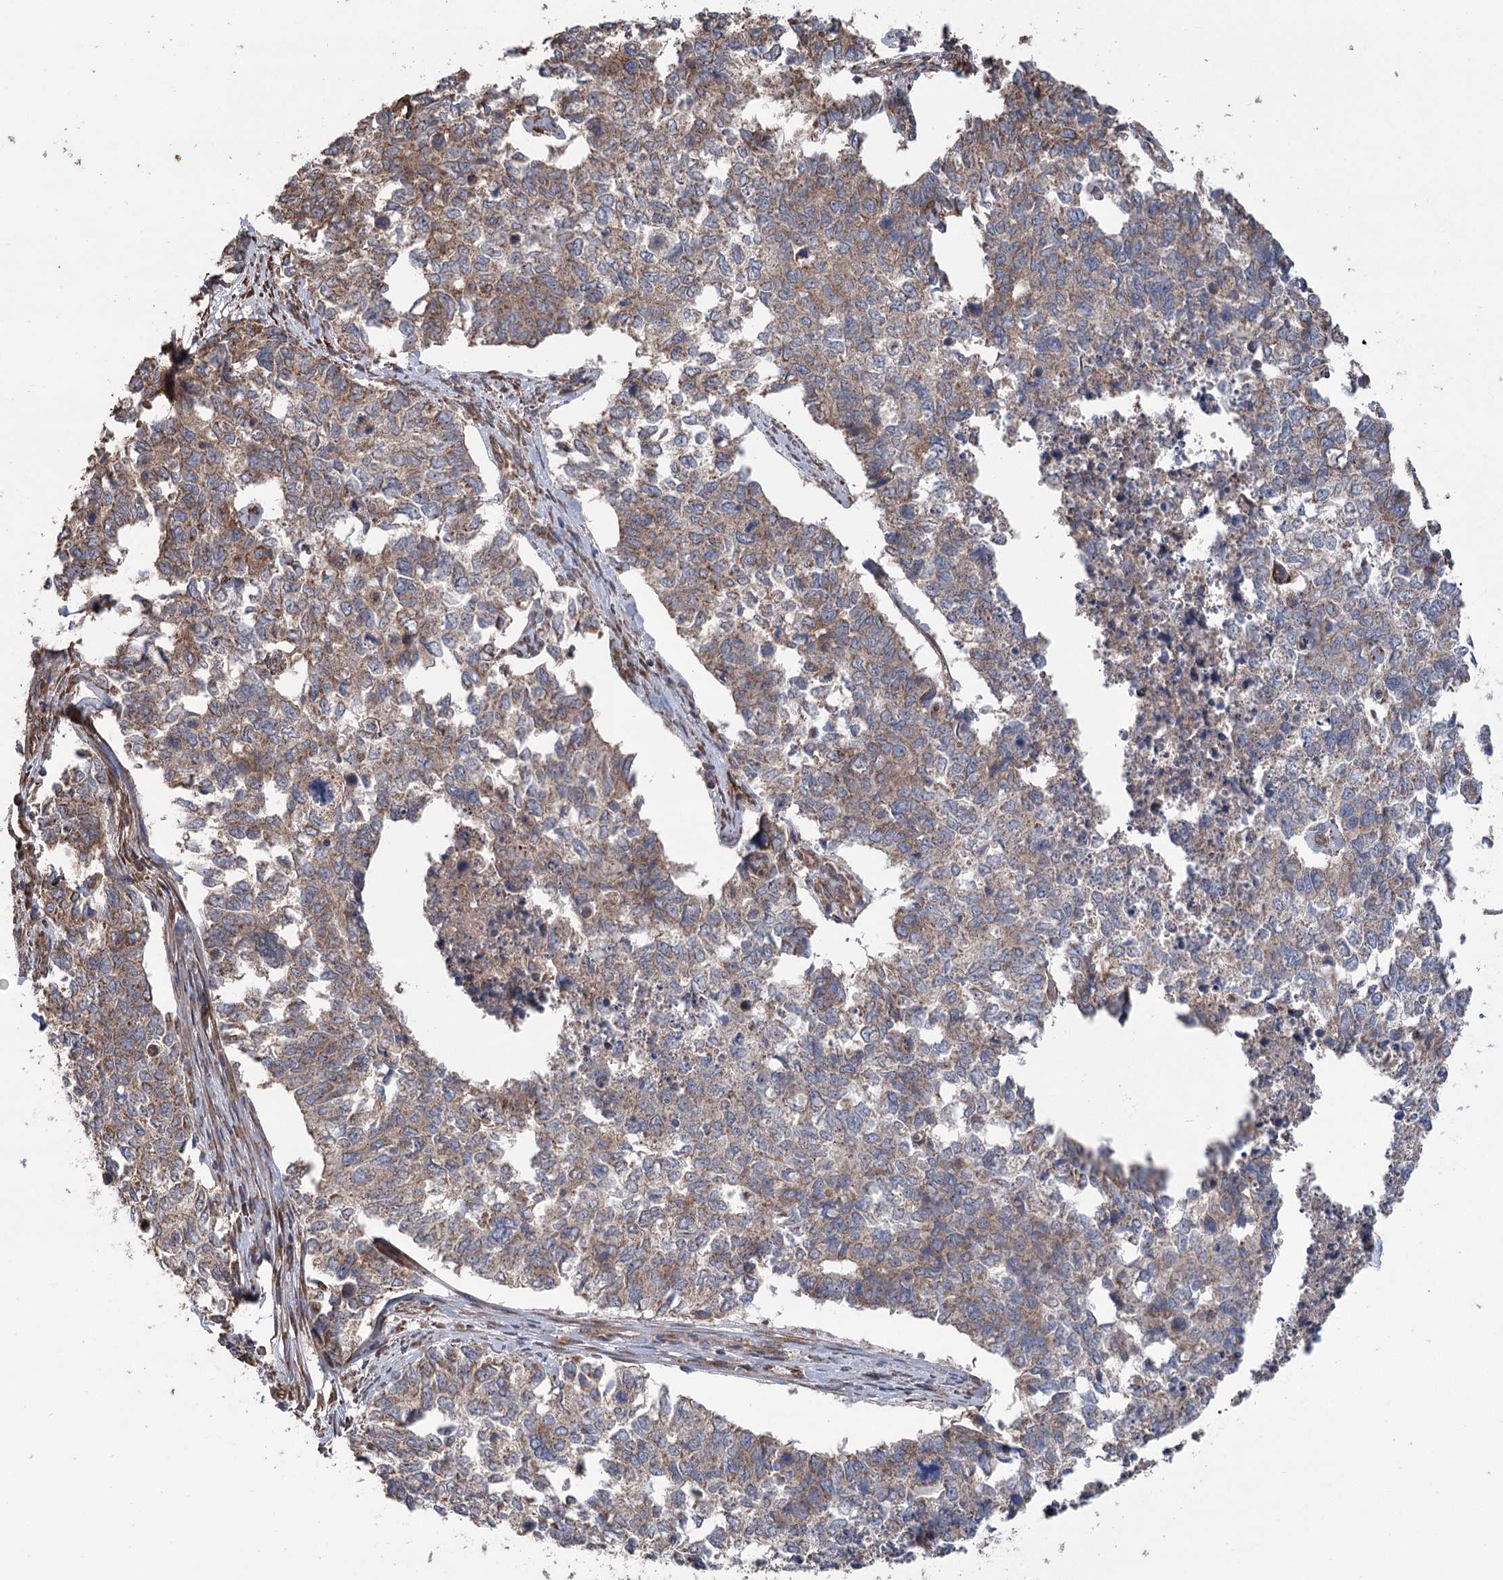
{"staining": {"intensity": "moderate", "quantity": ">75%", "location": "cytoplasmic/membranous"}, "tissue": "cervical cancer", "cell_type": "Tumor cells", "image_type": "cancer", "snomed": [{"axis": "morphology", "description": "Squamous cell carcinoma, NOS"}, {"axis": "topography", "description": "Cervix"}], "caption": "Protein expression analysis of cervical cancer exhibits moderate cytoplasmic/membranous positivity in about >75% of tumor cells. (brown staining indicates protein expression, while blue staining denotes nuclei).", "gene": "RWDD4", "patient": {"sex": "female", "age": 63}}